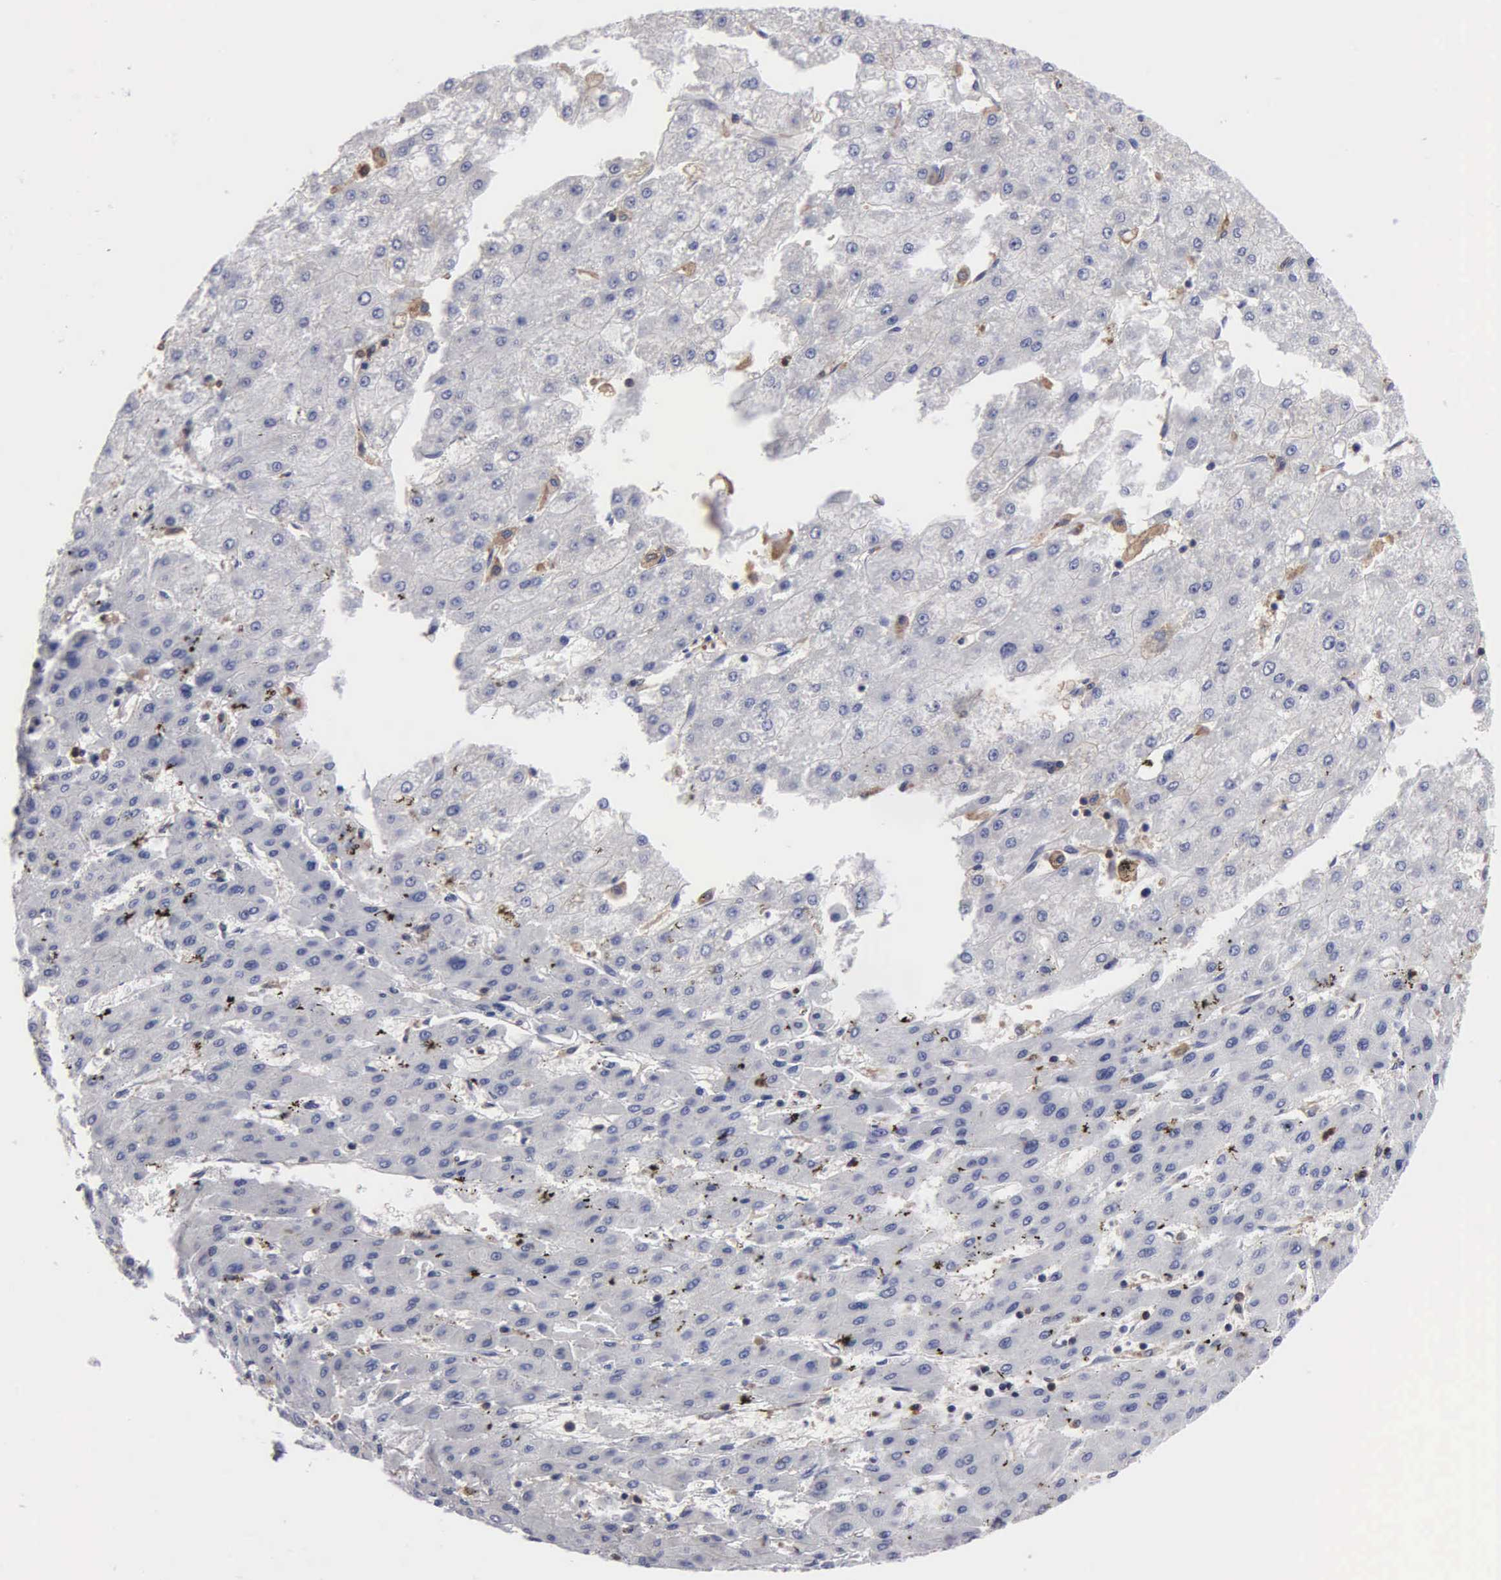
{"staining": {"intensity": "negative", "quantity": "none", "location": "none"}, "tissue": "liver cancer", "cell_type": "Tumor cells", "image_type": "cancer", "snomed": [{"axis": "morphology", "description": "Carcinoma, Hepatocellular, NOS"}, {"axis": "topography", "description": "Liver"}], "caption": "A micrograph of human liver hepatocellular carcinoma is negative for staining in tumor cells.", "gene": "G6PD", "patient": {"sex": "female", "age": 52}}